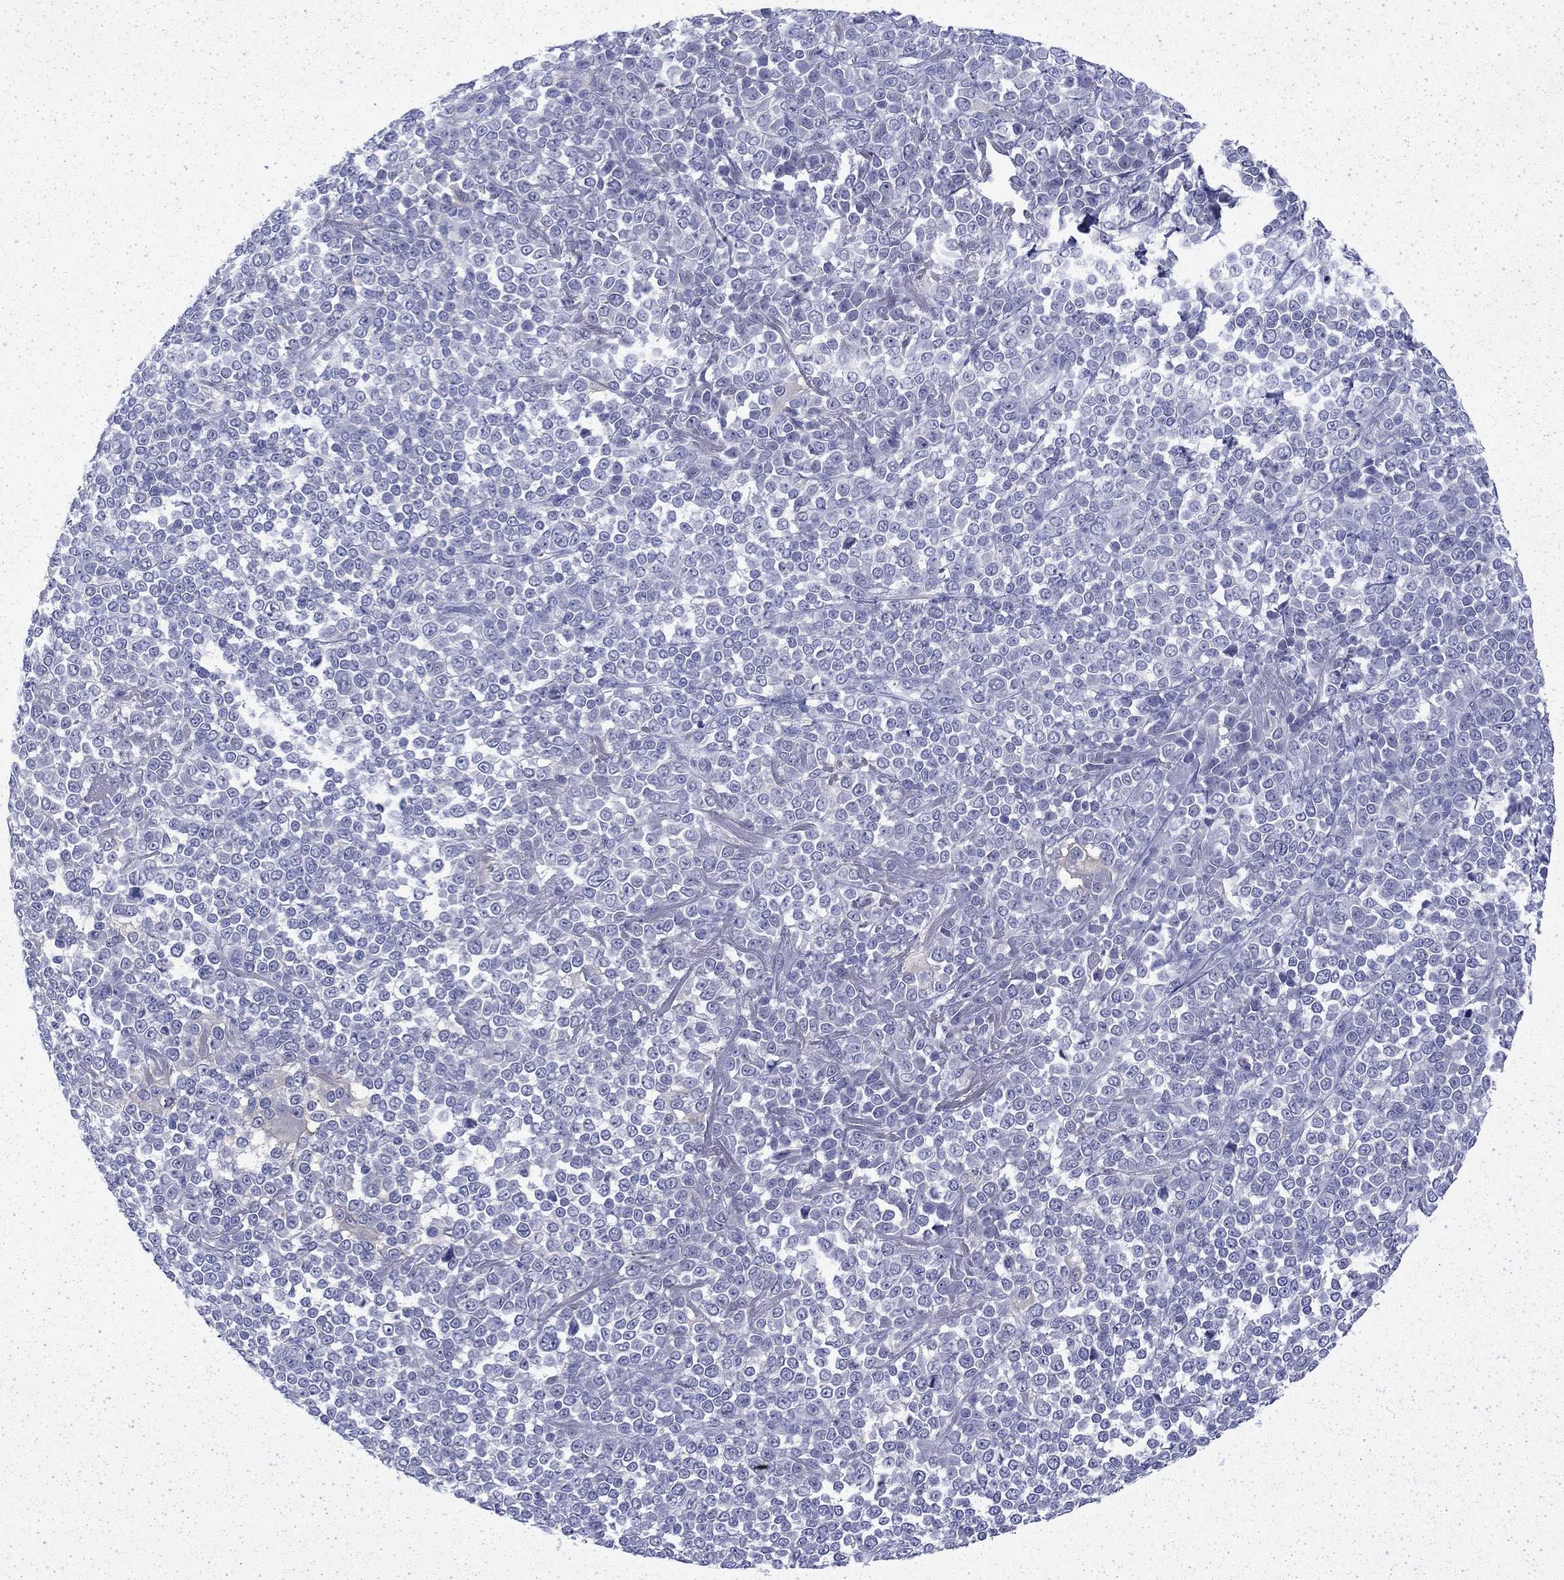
{"staining": {"intensity": "negative", "quantity": "none", "location": "none"}, "tissue": "melanoma", "cell_type": "Tumor cells", "image_type": "cancer", "snomed": [{"axis": "morphology", "description": "Malignant melanoma, NOS"}, {"axis": "topography", "description": "Skin"}], "caption": "A histopathology image of human malignant melanoma is negative for staining in tumor cells.", "gene": "ENPP6", "patient": {"sex": "female", "age": 95}}